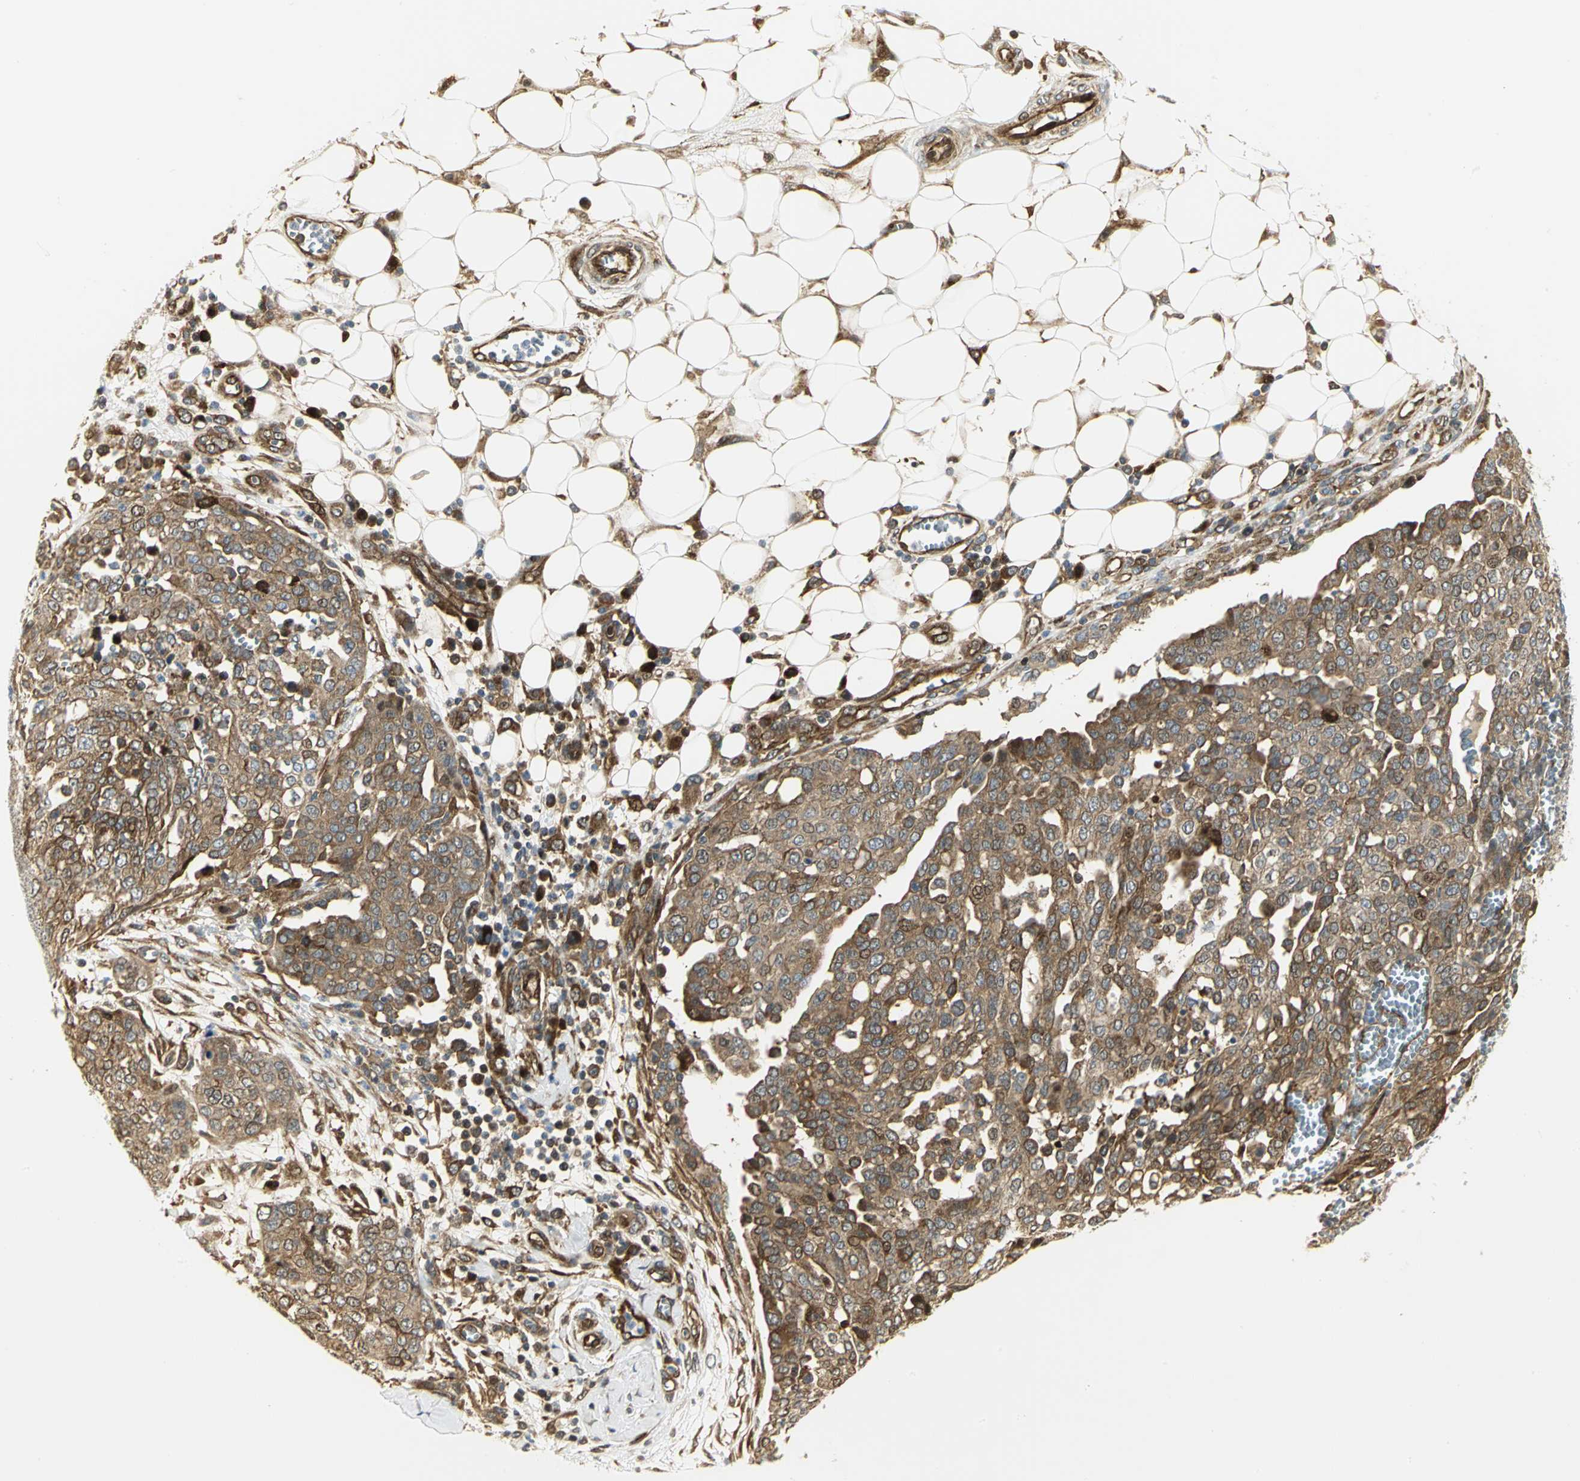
{"staining": {"intensity": "moderate", "quantity": ">75%", "location": "cytoplasmic/membranous"}, "tissue": "ovarian cancer", "cell_type": "Tumor cells", "image_type": "cancer", "snomed": [{"axis": "morphology", "description": "Cystadenocarcinoma, serous, NOS"}, {"axis": "topography", "description": "Soft tissue"}, {"axis": "topography", "description": "Ovary"}], "caption": "Approximately >75% of tumor cells in human ovarian serous cystadenocarcinoma reveal moderate cytoplasmic/membranous protein expression as visualized by brown immunohistochemical staining.", "gene": "EEA1", "patient": {"sex": "female", "age": 57}}